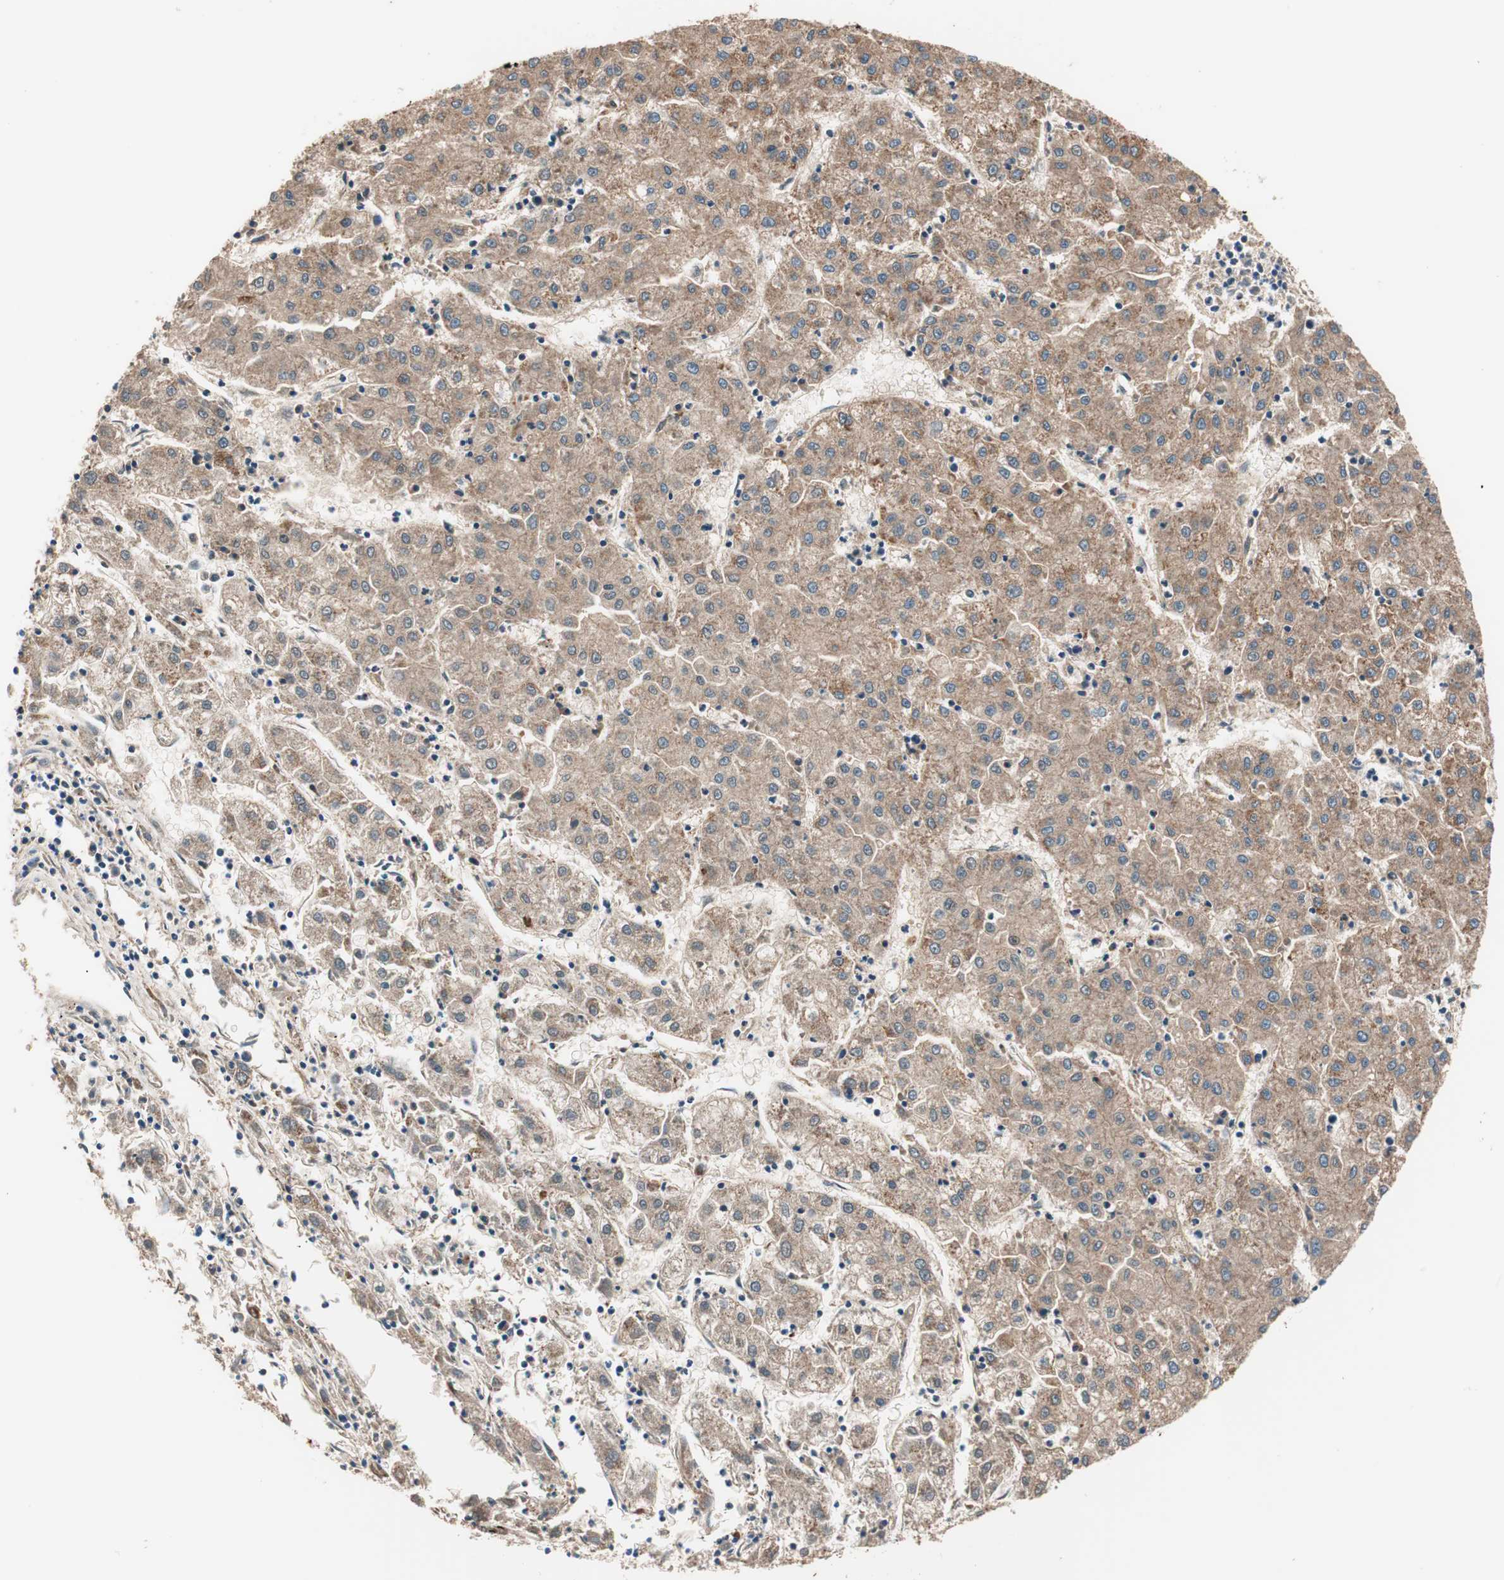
{"staining": {"intensity": "moderate", "quantity": ">75%", "location": "cytoplasmic/membranous"}, "tissue": "liver cancer", "cell_type": "Tumor cells", "image_type": "cancer", "snomed": [{"axis": "morphology", "description": "Carcinoma, Hepatocellular, NOS"}, {"axis": "topography", "description": "Liver"}], "caption": "A histopathology image of human hepatocellular carcinoma (liver) stained for a protein demonstrates moderate cytoplasmic/membranous brown staining in tumor cells. The protein is shown in brown color, while the nuclei are stained blue.", "gene": "HPN", "patient": {"sex": "male", "age": 72}}